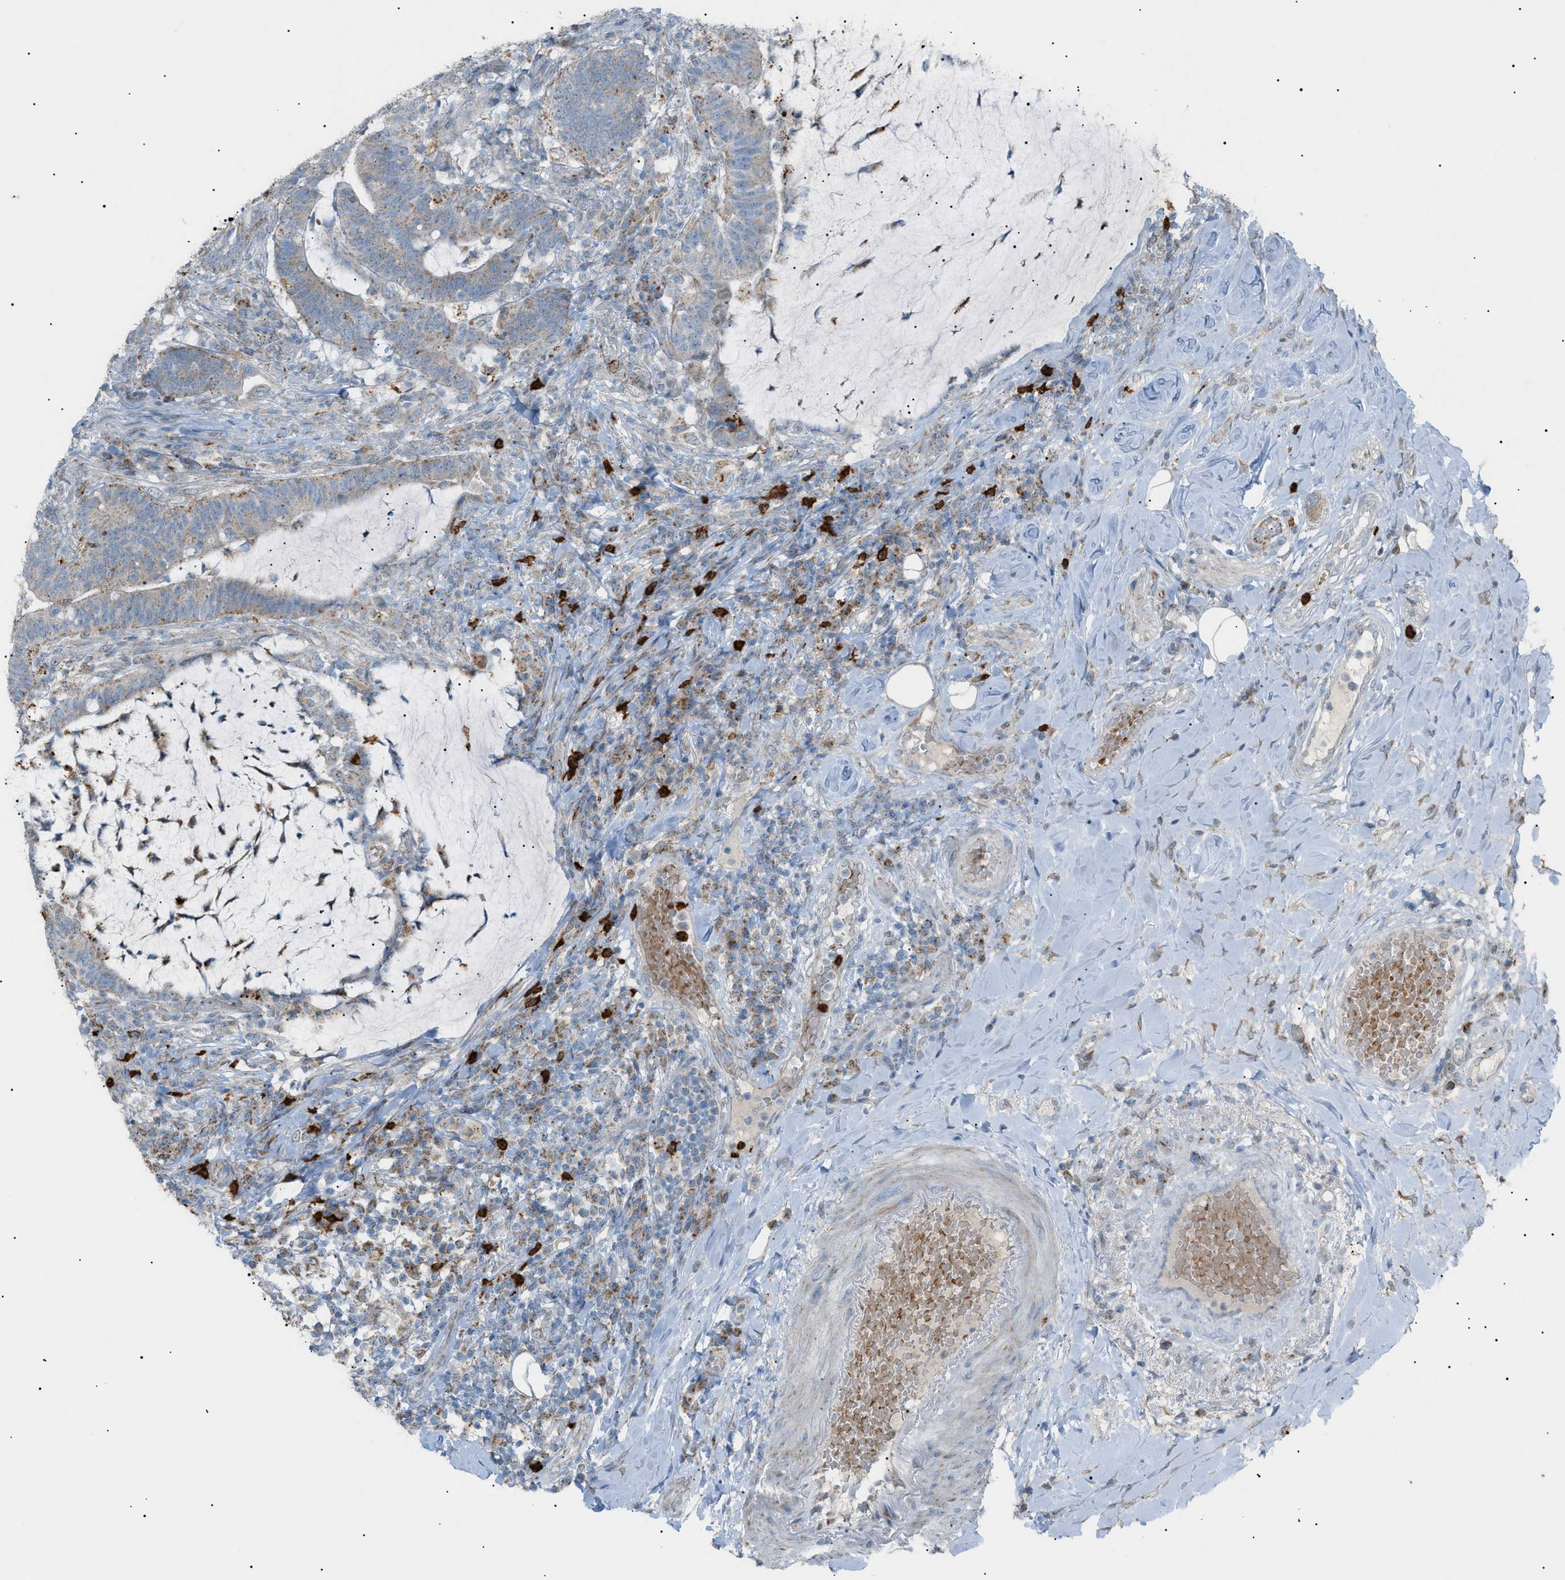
{"staining": {"intensity": "weak", "quantity": ">75%", "location": "cytoplasmic/membranous"}, "tissue": "colorectal cancer", "cell_type": "Tumor cells", "image_type": "cancer", "snomed": [{"axis": "morphology", "description": "Normal tissue, NOS"}, {"axis": "morphology", "description": "Adenocarcinoma, NOS"}, {"axis": "topography", "description": "Colon"}], "caption": "A micrograph showing weak cytoplasmic/membranous positivity in about >75% of tumor cells in colorectal cancer, as visualized by brown immunohistochemical staining.", "gene": "ZNF516", "patient": {"sex": "female", "age": 66}}